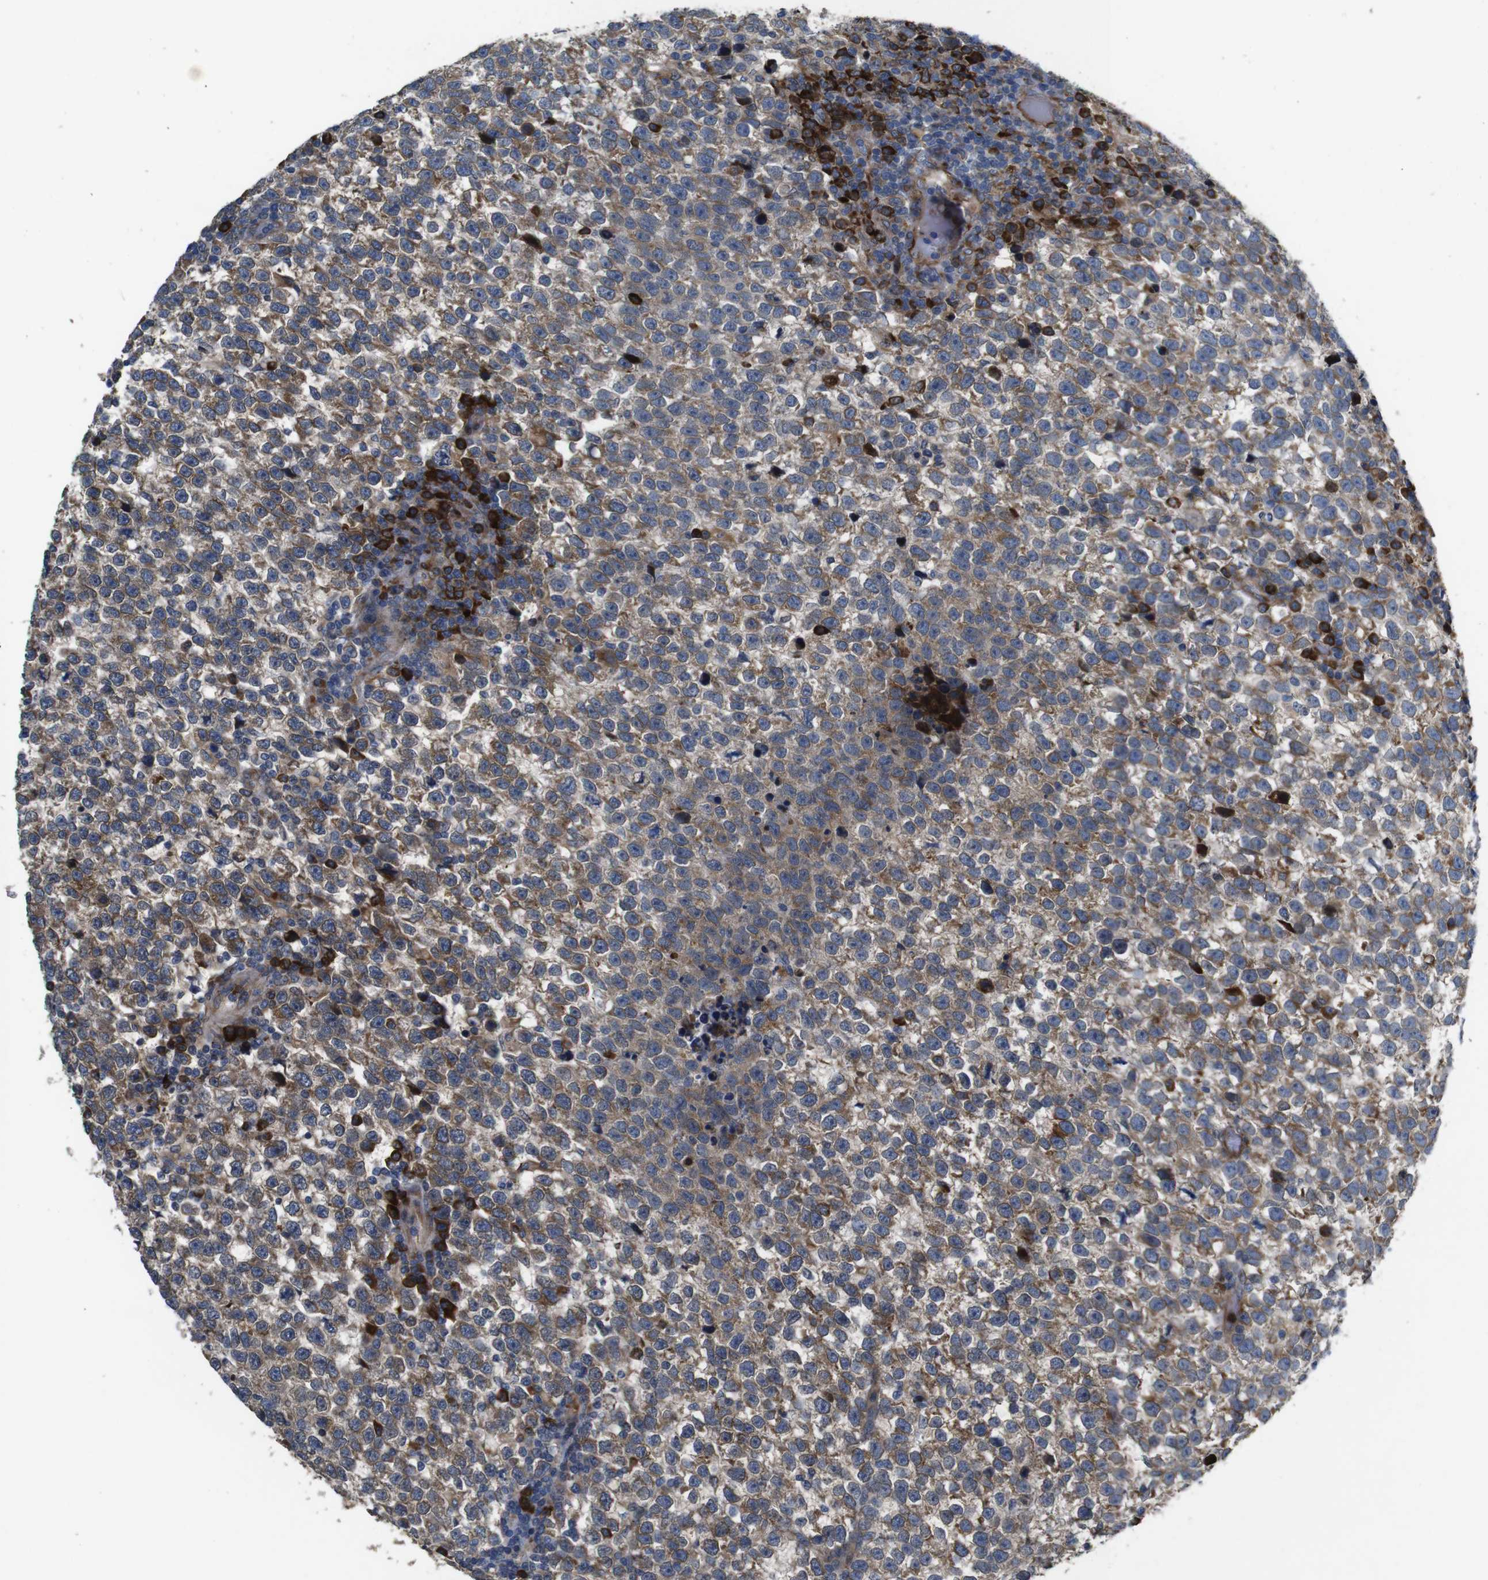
{"staining": {"intensity": "moderate", "quantity": ">75%", "location": "cytoplasmic/membranous"}, "tissue": "testis cancer", "cell_type": "Tumor cells", "image_type": "cancer", "snomed": [{"axis": "morphology", "description": "Normal tissue, NOS"}, {"axis": "morphology", "description": "Seminoma, NOS"}, {"axis": "topography", "description": "Testis"}], "caption": "Protein expression by IHC exhibits moderate cytoplasmic/membranous staining in about >75% of tumor cells in testis cancer (seminoma).", "gene": "UBE2G2", "patient": {"sex": "male", "age": 43}}